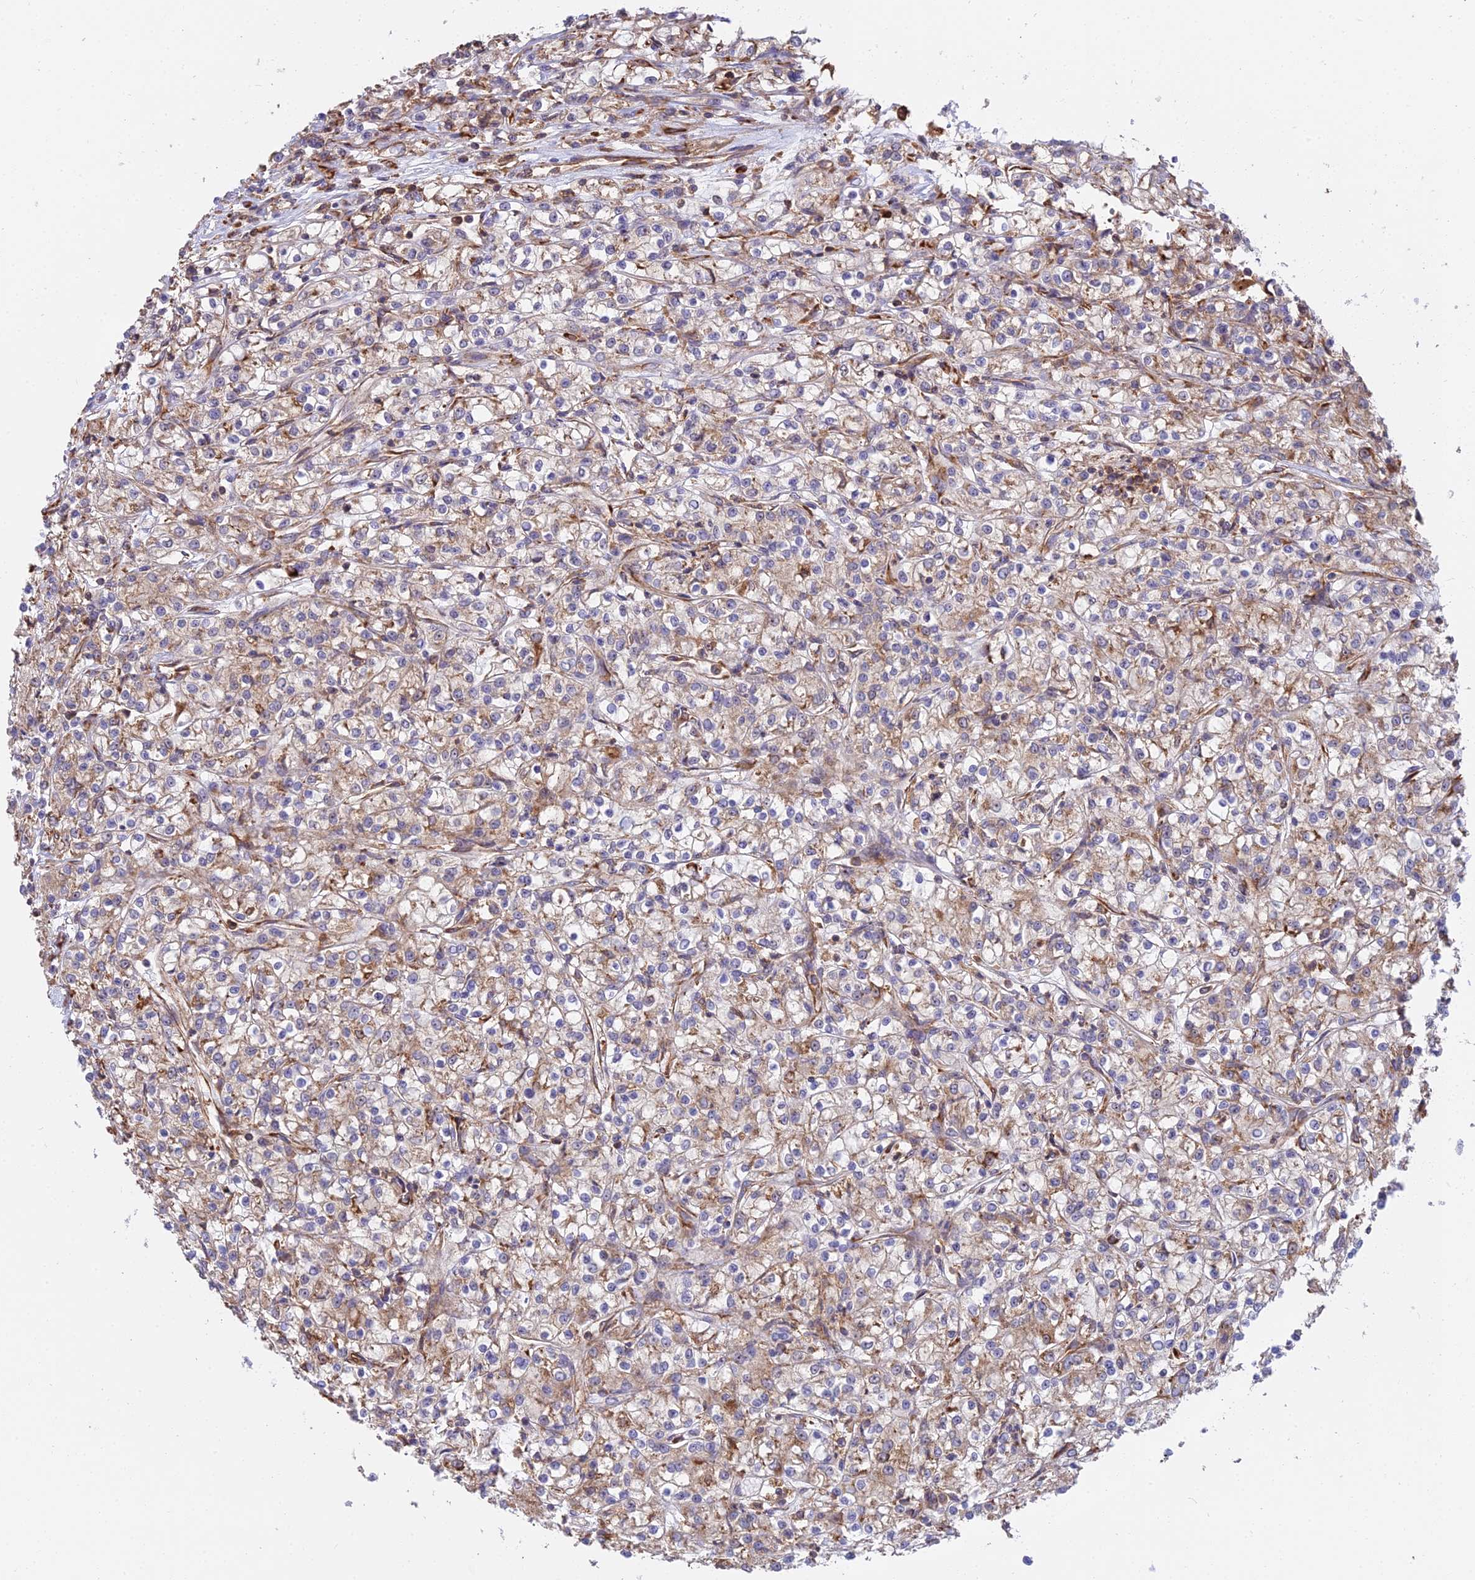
{"staining": {"intensity": "weak", "quantity": "25%-75%", "location": "cytoplasmic/membranous"}, "tissue": "renal cancer", "cell_type": "Tumor cells", "image_type": "cancer", "snomed": [{"axis": "morphology", "description": "Adenocarcinoma, NOS"}, {"axis": "topography", "description": "Kidney"}], "caption": "Renal cancer stained with a protein marker shows weak staining in tumor cells.", "gene": "RPL26", "patient": {"sex": "female", "age": 59}}